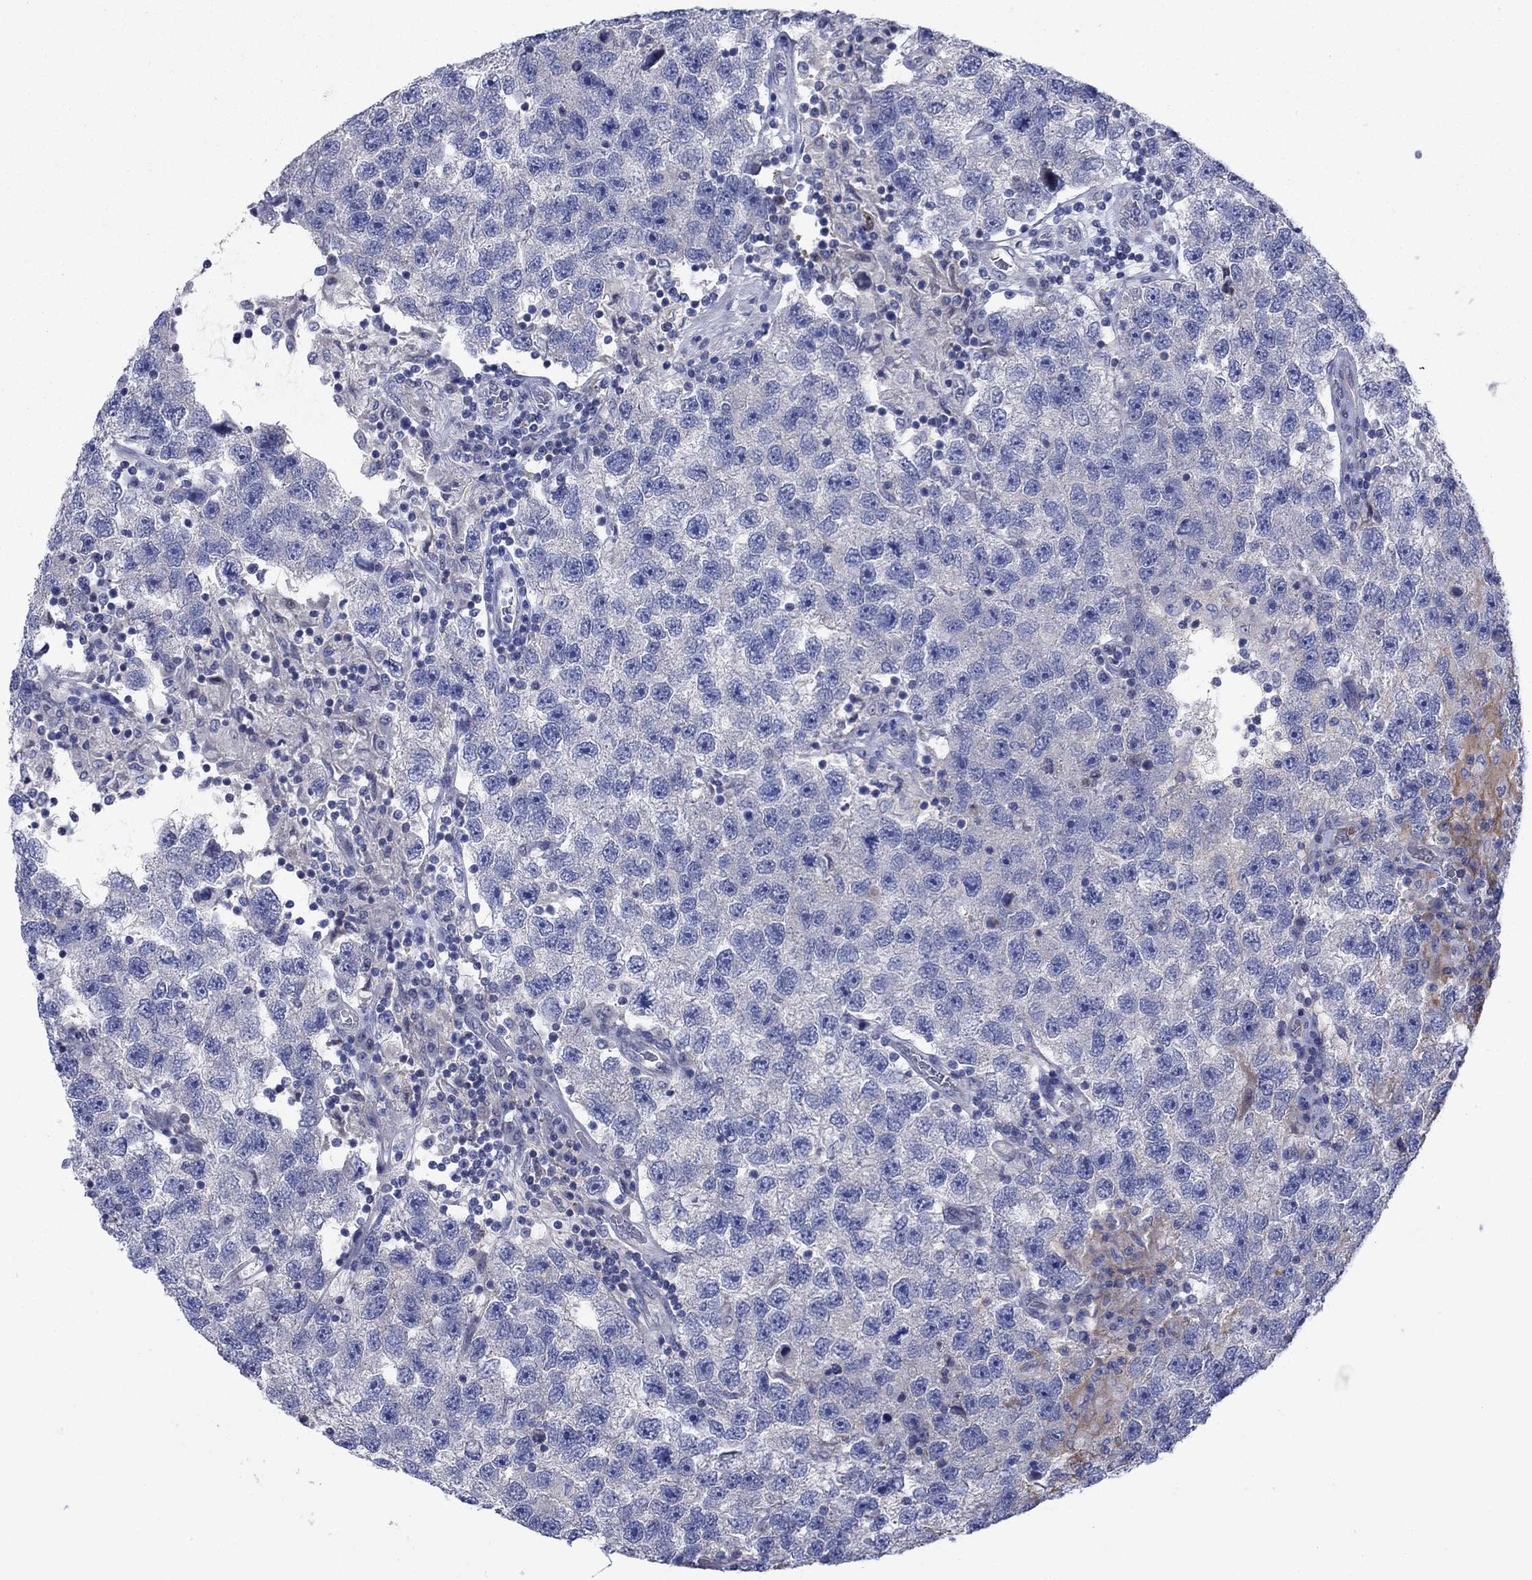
{"staining": {"intensity": "negative", "quantity": "none", "location": "none"}, "tissue": "testis cancer", "cell_type": "Tumor cells", "image_type": "cancer", "snomed": [{"axis": "morphology", "description": "Seminoma, NOS"}, {"axis": "topography", "description": "Testis"}], "caption": "Immunohistochemical staining of human seminoma (testis) reveals no significant positivity in tumor cells.", "gene": "GRHPR", "patient": {"sex": "male", "age": 26}}